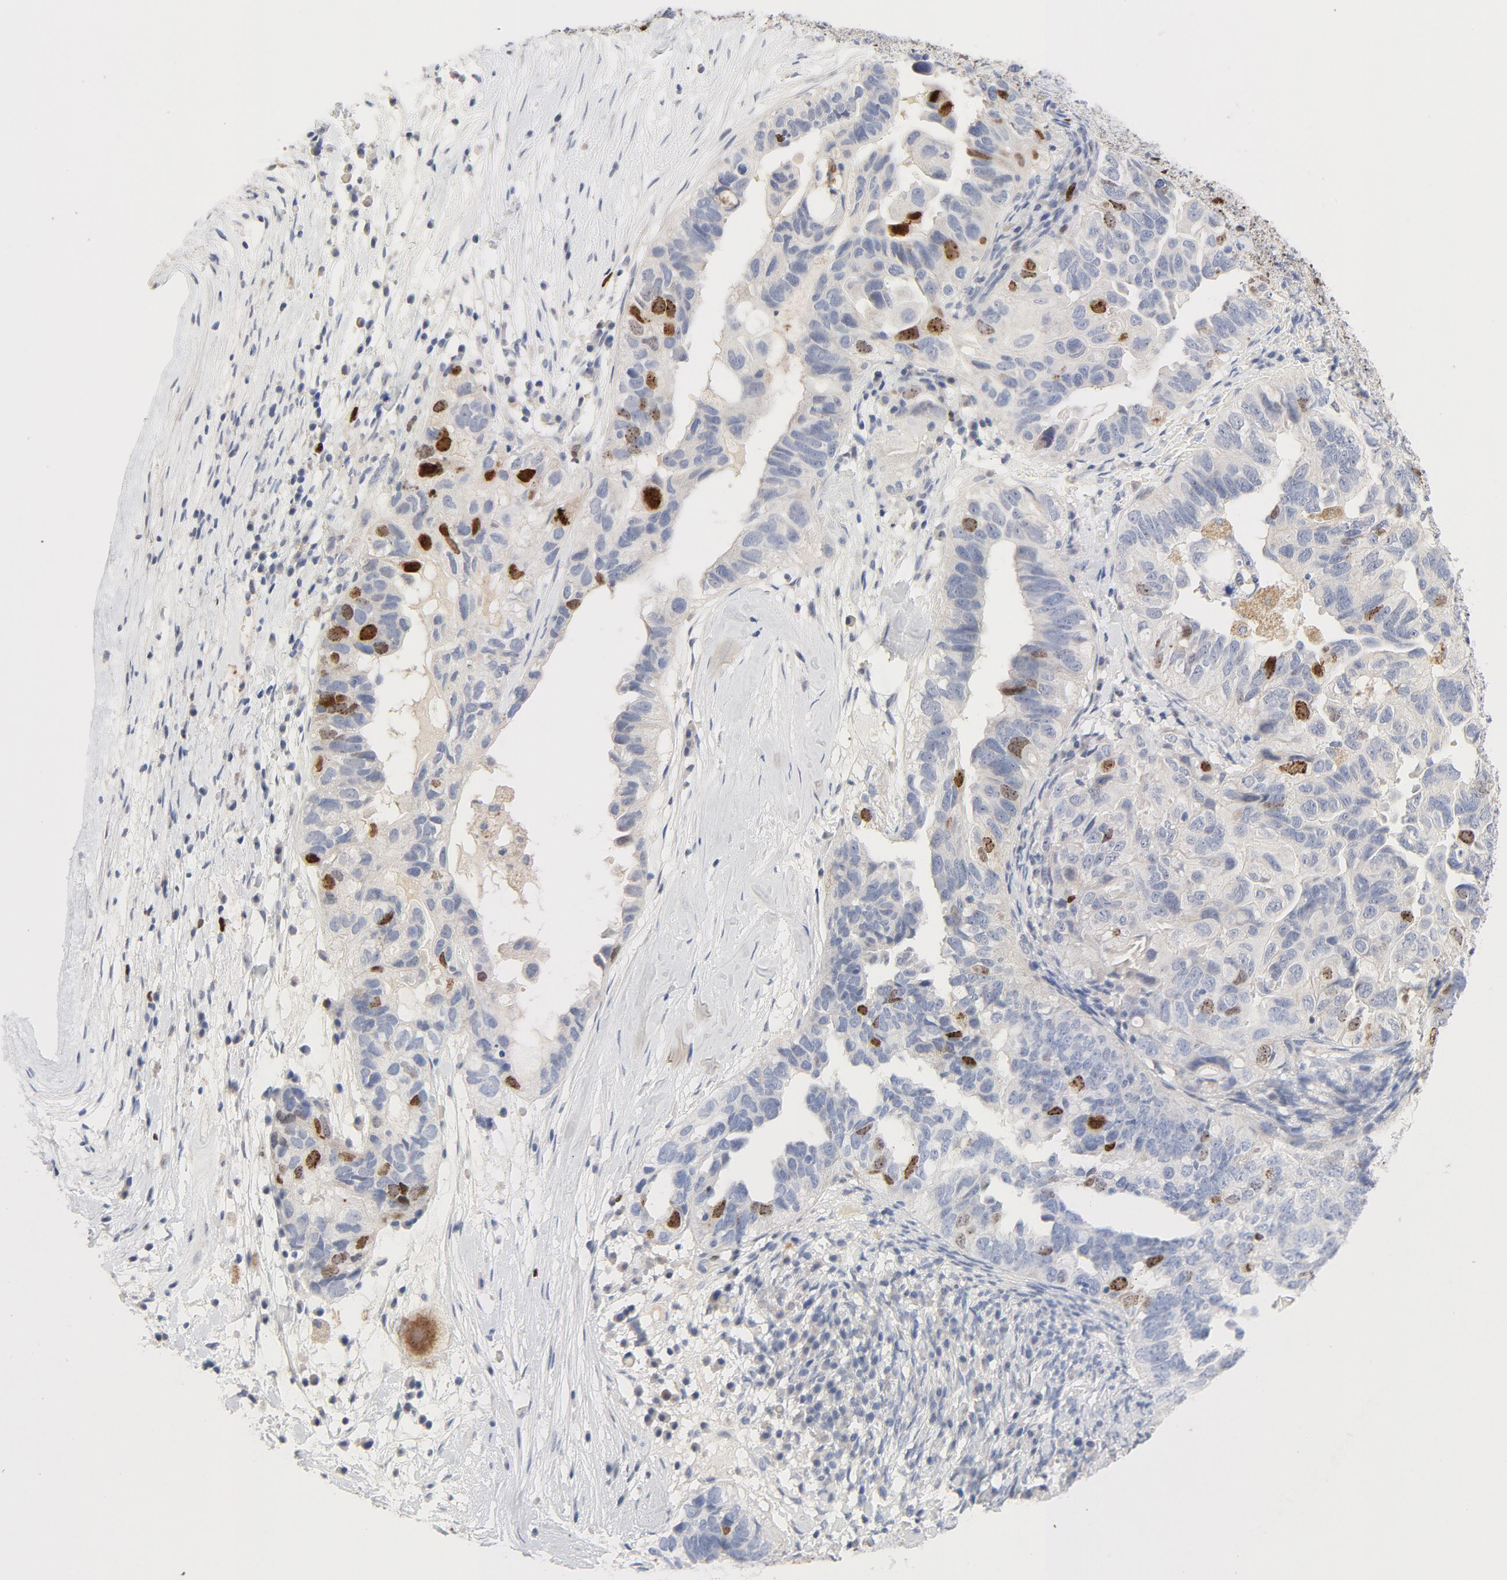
{"staining": {"intensity": "moderate", "quantity": "<25%", "location": "nuclear"}, "tissue": "ovarian cancer", "cell_type": "Tumor cells", "image_type": "cancer", "snomed": [{"axis": "morphology", "description": "Cystadenocarcinoma, serous, NOS"}, {"axis": "topography", "description": "Ovary"}], "caption": "Protein staining displays moderate nuclear staining in approximately <25% of tumor cells in ovarian cancer.", "gene": "BIRC5", "patient": {"sex": "female", "age": 82}}